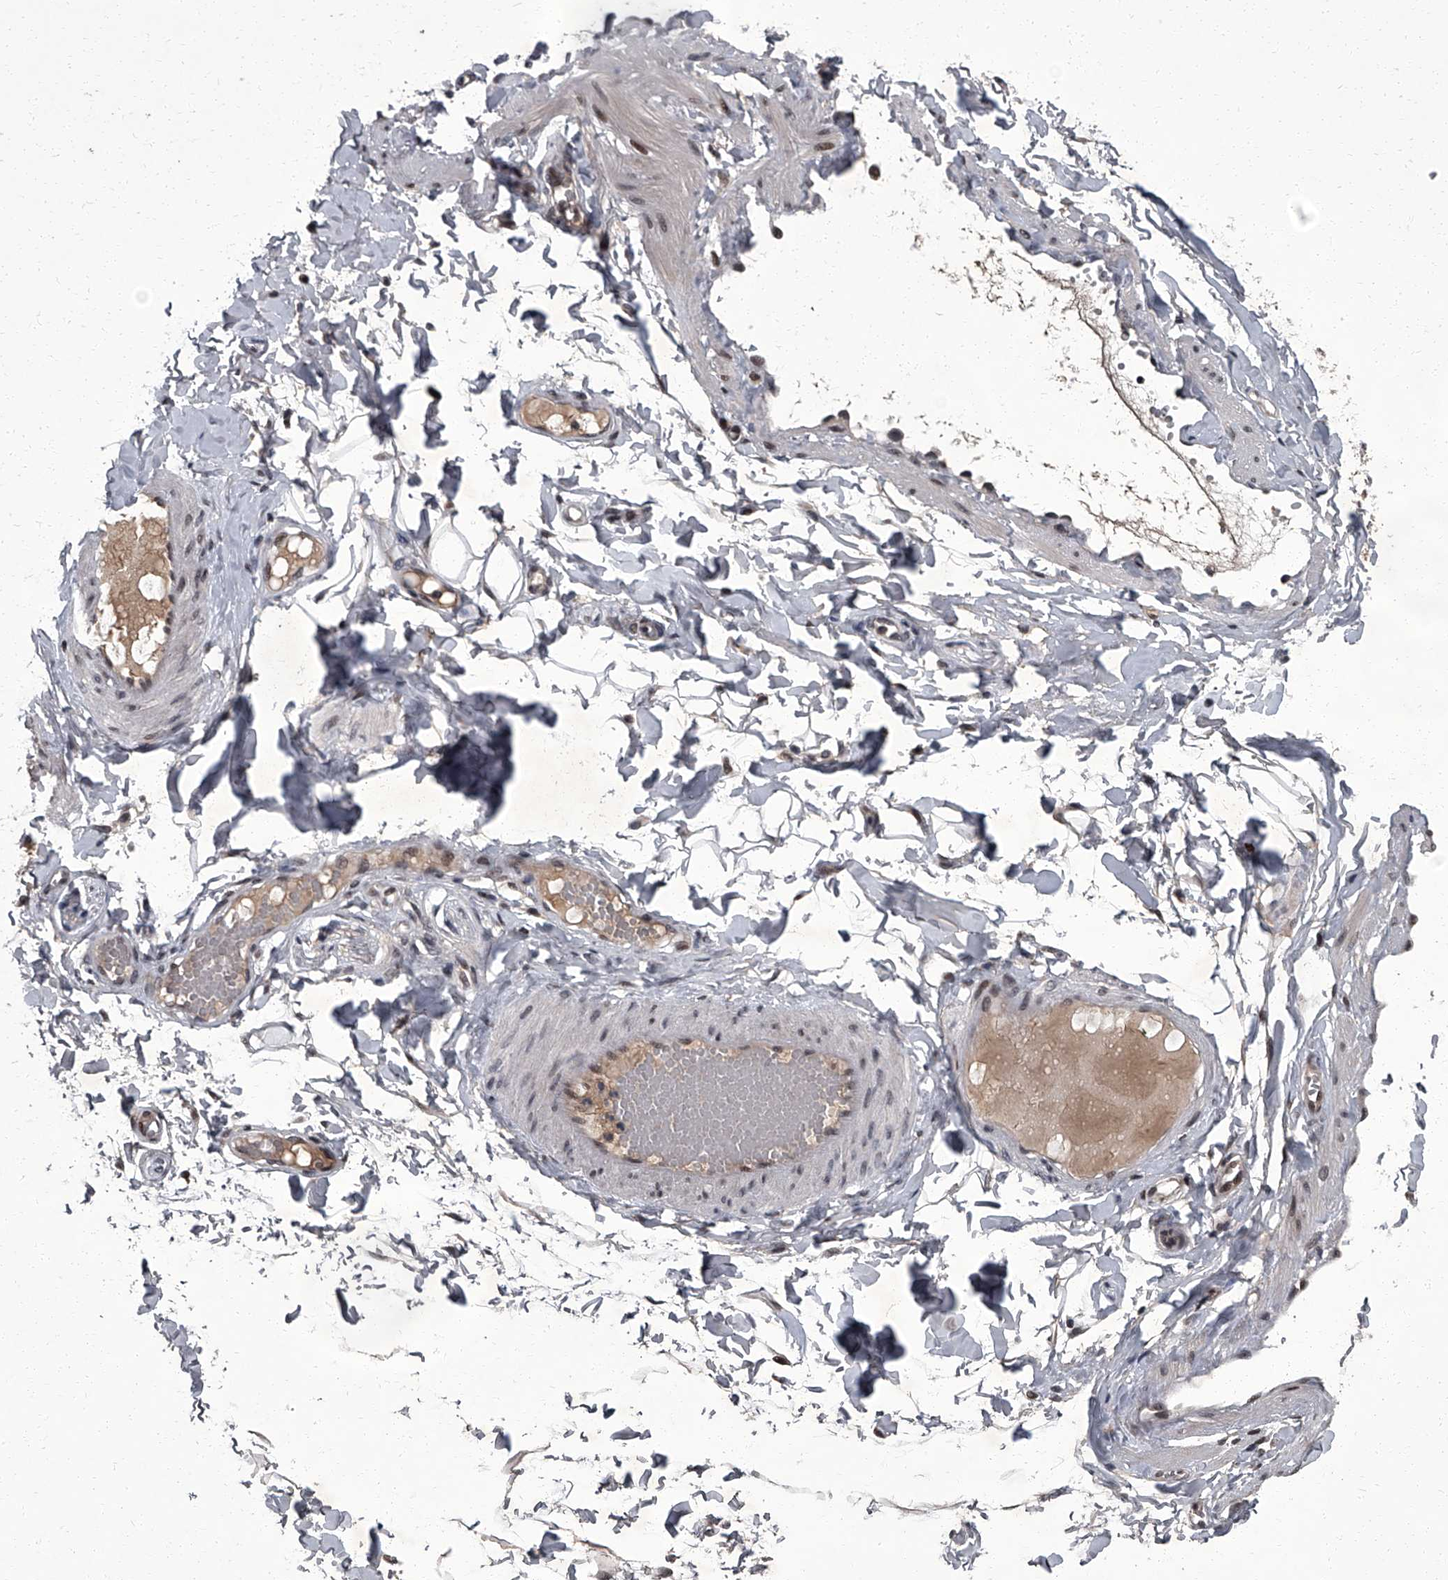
{"staining": {"intensity": "weak", "quantity": "25%-75%", "location": "cytoplasmic/membranous"}, "tissue": "adipose tissue", "cell_type": "Adipocytes", "image_type": "normal", "snomed": [{"axis": "morphology", "description": "Normal tissue, NOS"}, {"axis": "topography", "description": "Adipose tissue"}, {"axis": "topography", "description": "Vascular tissue"}, {"axis": "topography", "description": "Peripheral nerve tissue"}], "caption": "Human adipose tissue stained with a brown dye reveals weak cytoplasmic/membranous positive staining in approximately 25%-75% of adipocytes.", "gene": "ZNF518B", "patient": {"sex": "male", "age": 25}}